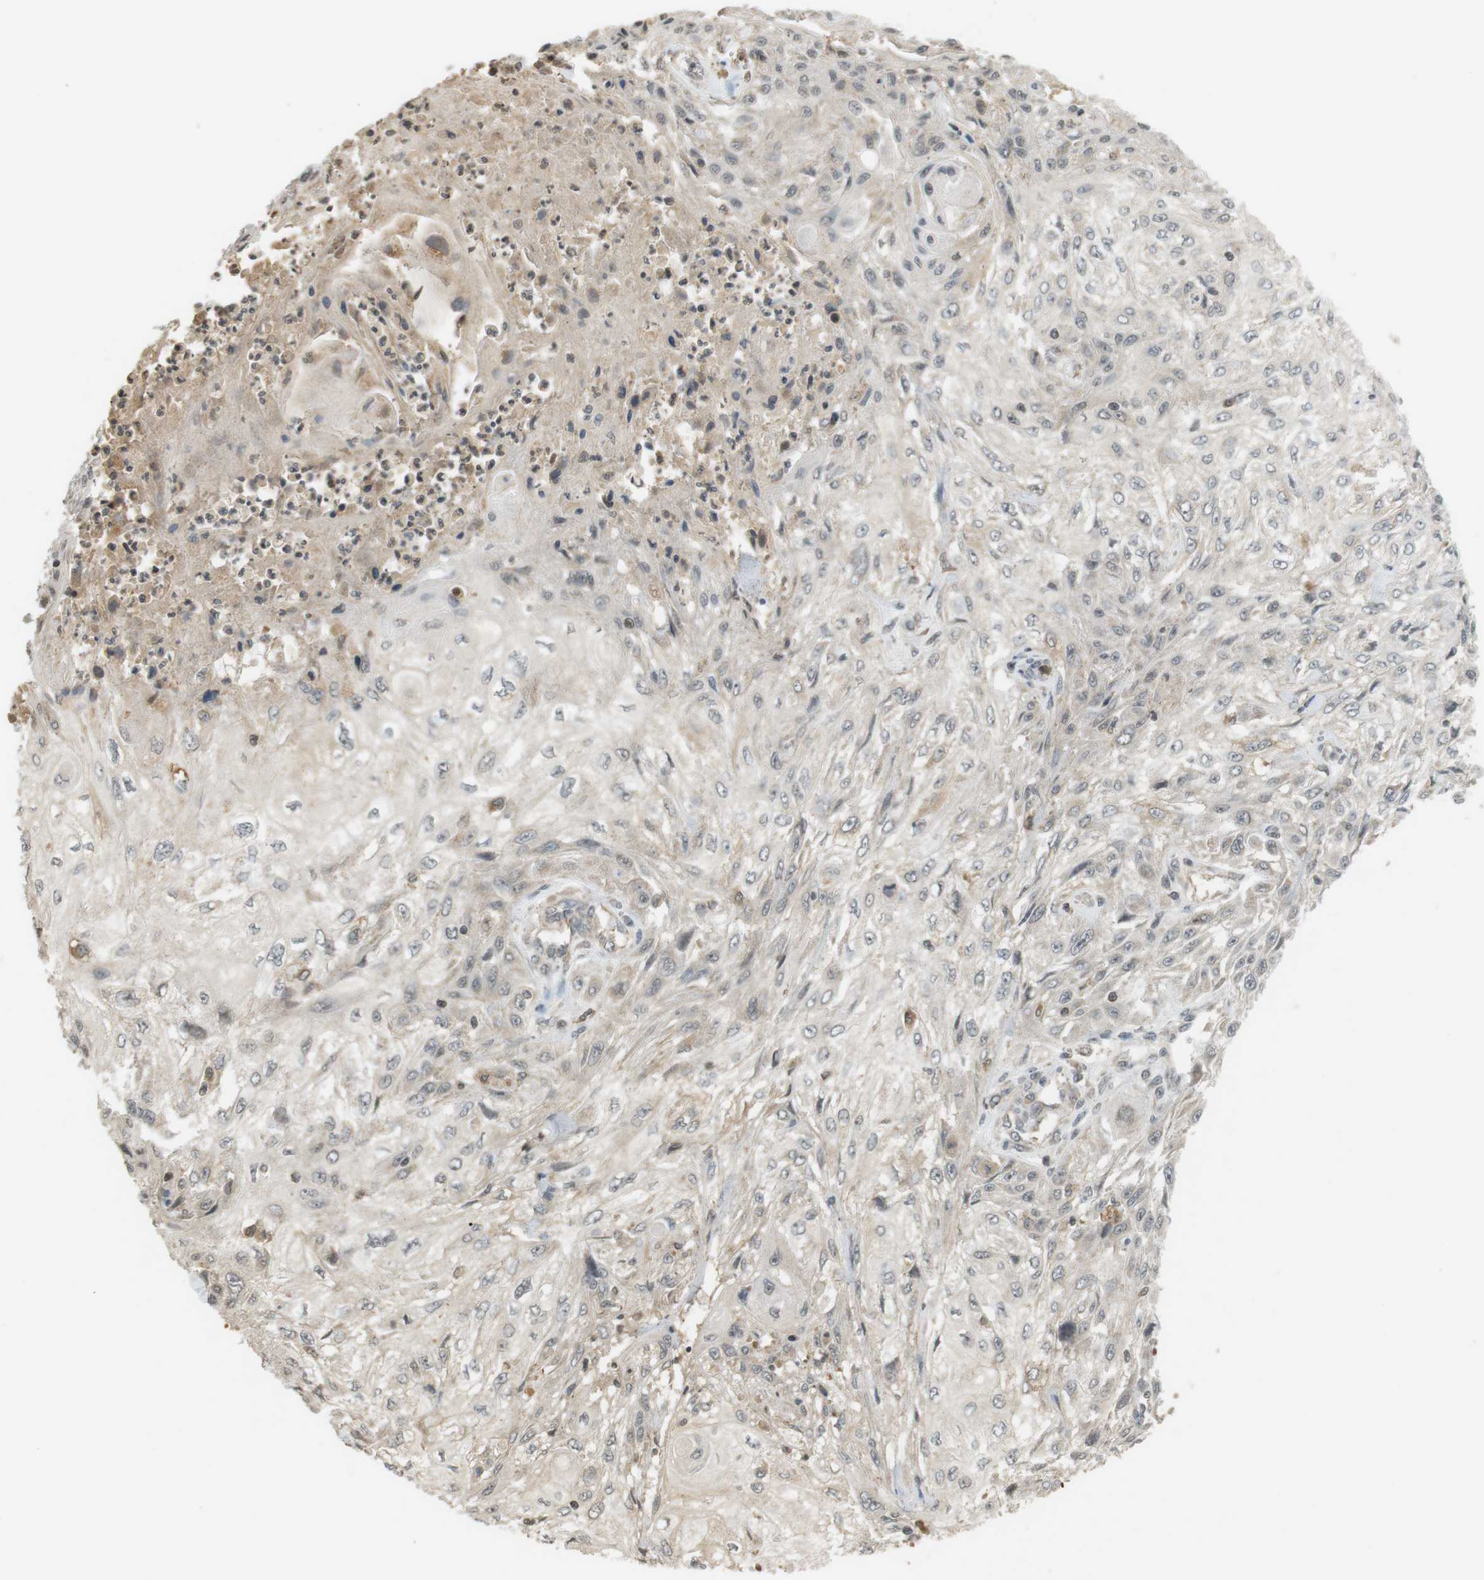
{"staining": {"intensity": "negative", "quantity": "none", "location": "none"}, "tissue": "skin cancer", "cell_type": "Tumor cells", "image_type": "cancer", "snomed": [{"axis": "morphology", "description": "Squamous cell carcinoma, NOS"}, {"axis": "topography", "description": "Skin"}], "caption": "Protein analysis of skin squamous cell carcinoma reveals no significant expression in tumor cells. (DAB (3,3'-diaminobenzidine) IHC, high magnification).", "gene": "SRR", "patient": {"sex": "male", "age": 75}}